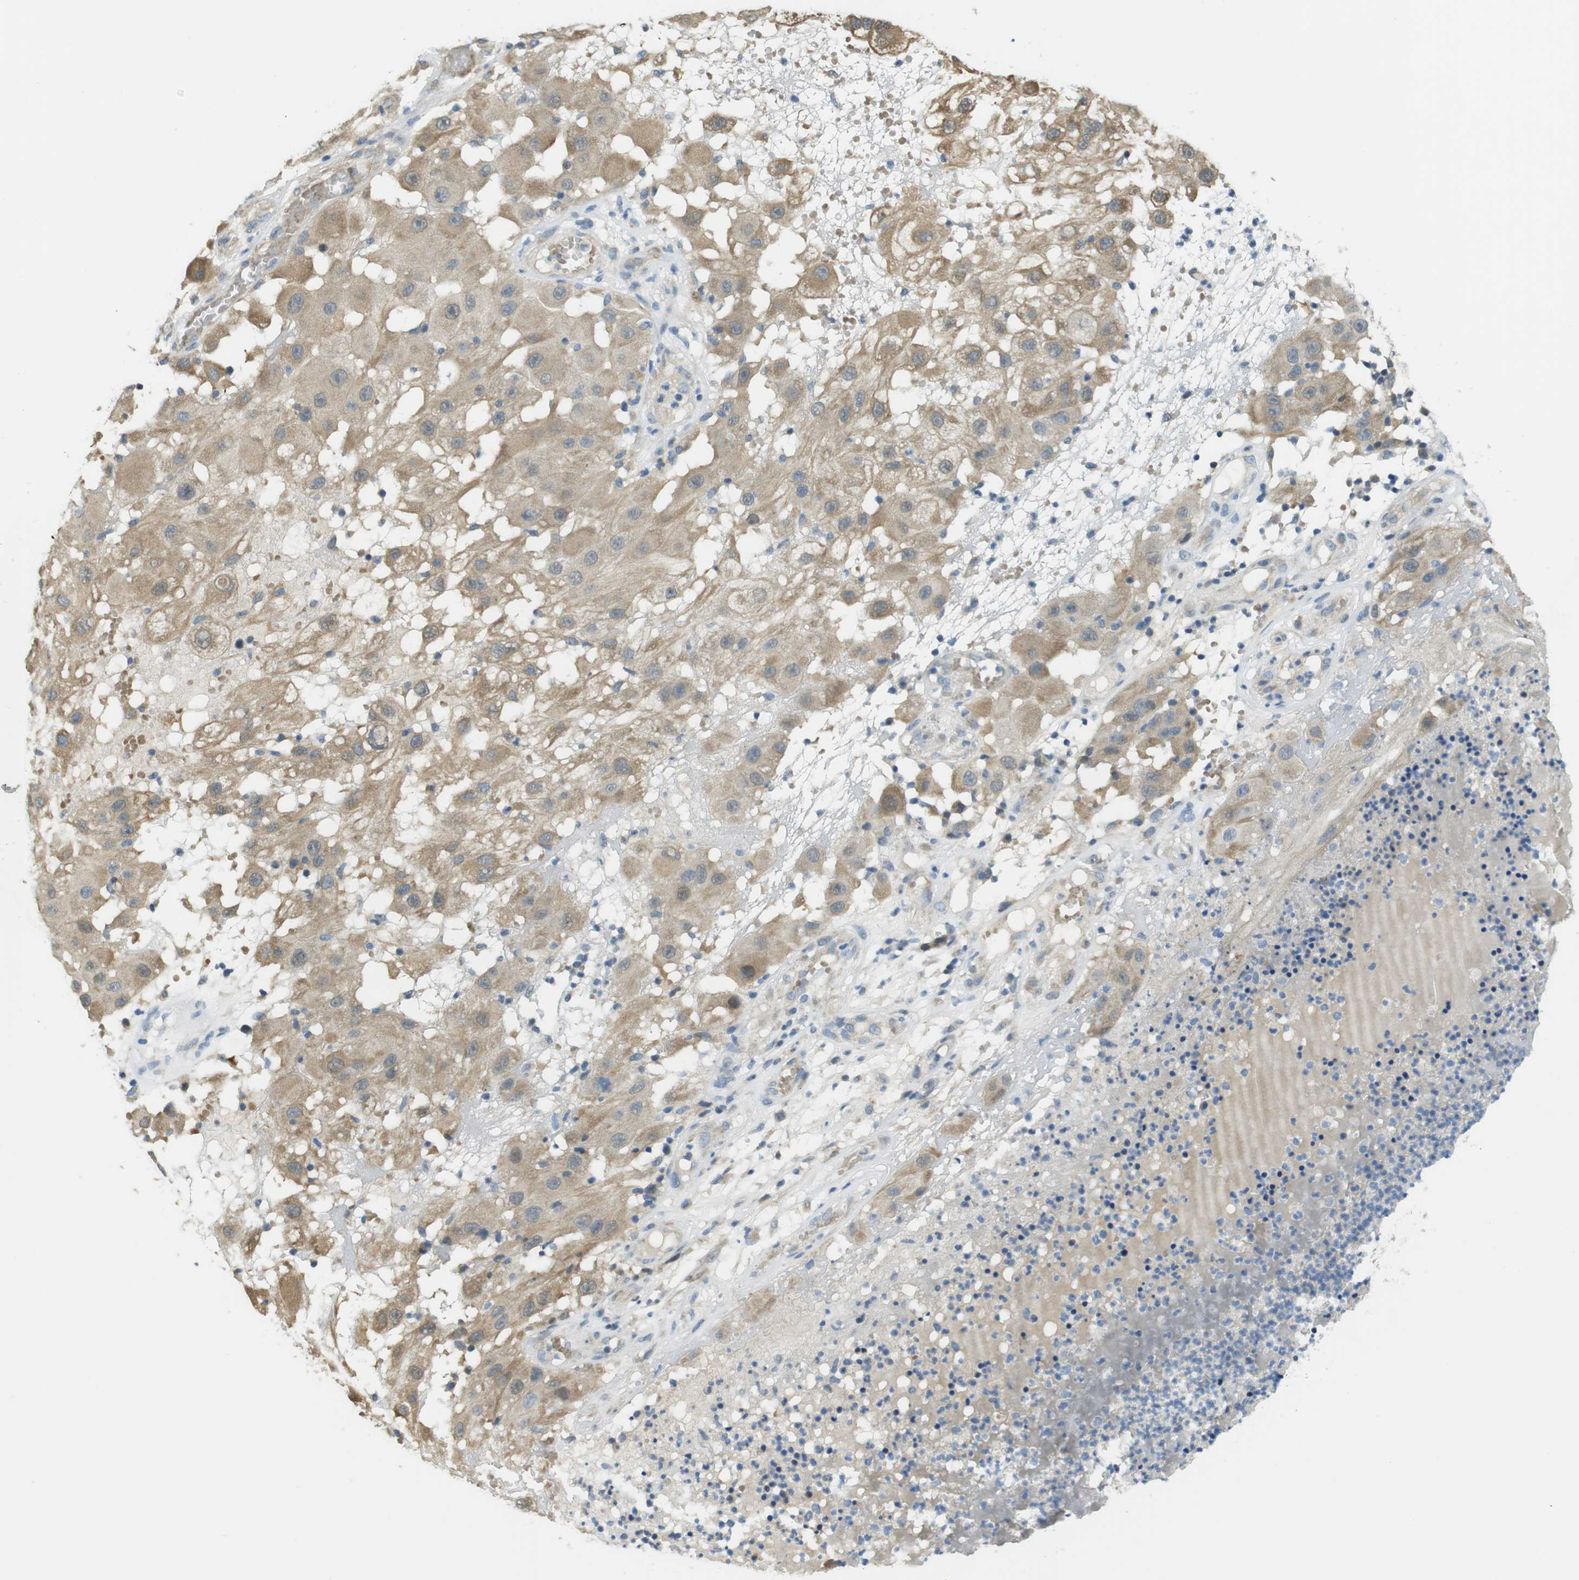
{"staining": {"intensity": "weak", "quantity": ">75%", "location": "cytoplasmic/membranous"}, "tissue": "melanoma", "cell_type": "Tumor cells", "image_type": "cancer", "snomed": [{"axis": "morphology", "description": "Malignant melanoma, NOS"}, {"axis": "topography", "description": "Skin"}], "caption": "A high-resolution image shows immunohistochemistry staining of malignant melanoma, which exhibits weak cytoplasmic/membranous positivity in approximately >75% of tumor cells.", "gene": "ABHD15", "patient": {"sex": "female", "age": 81}}